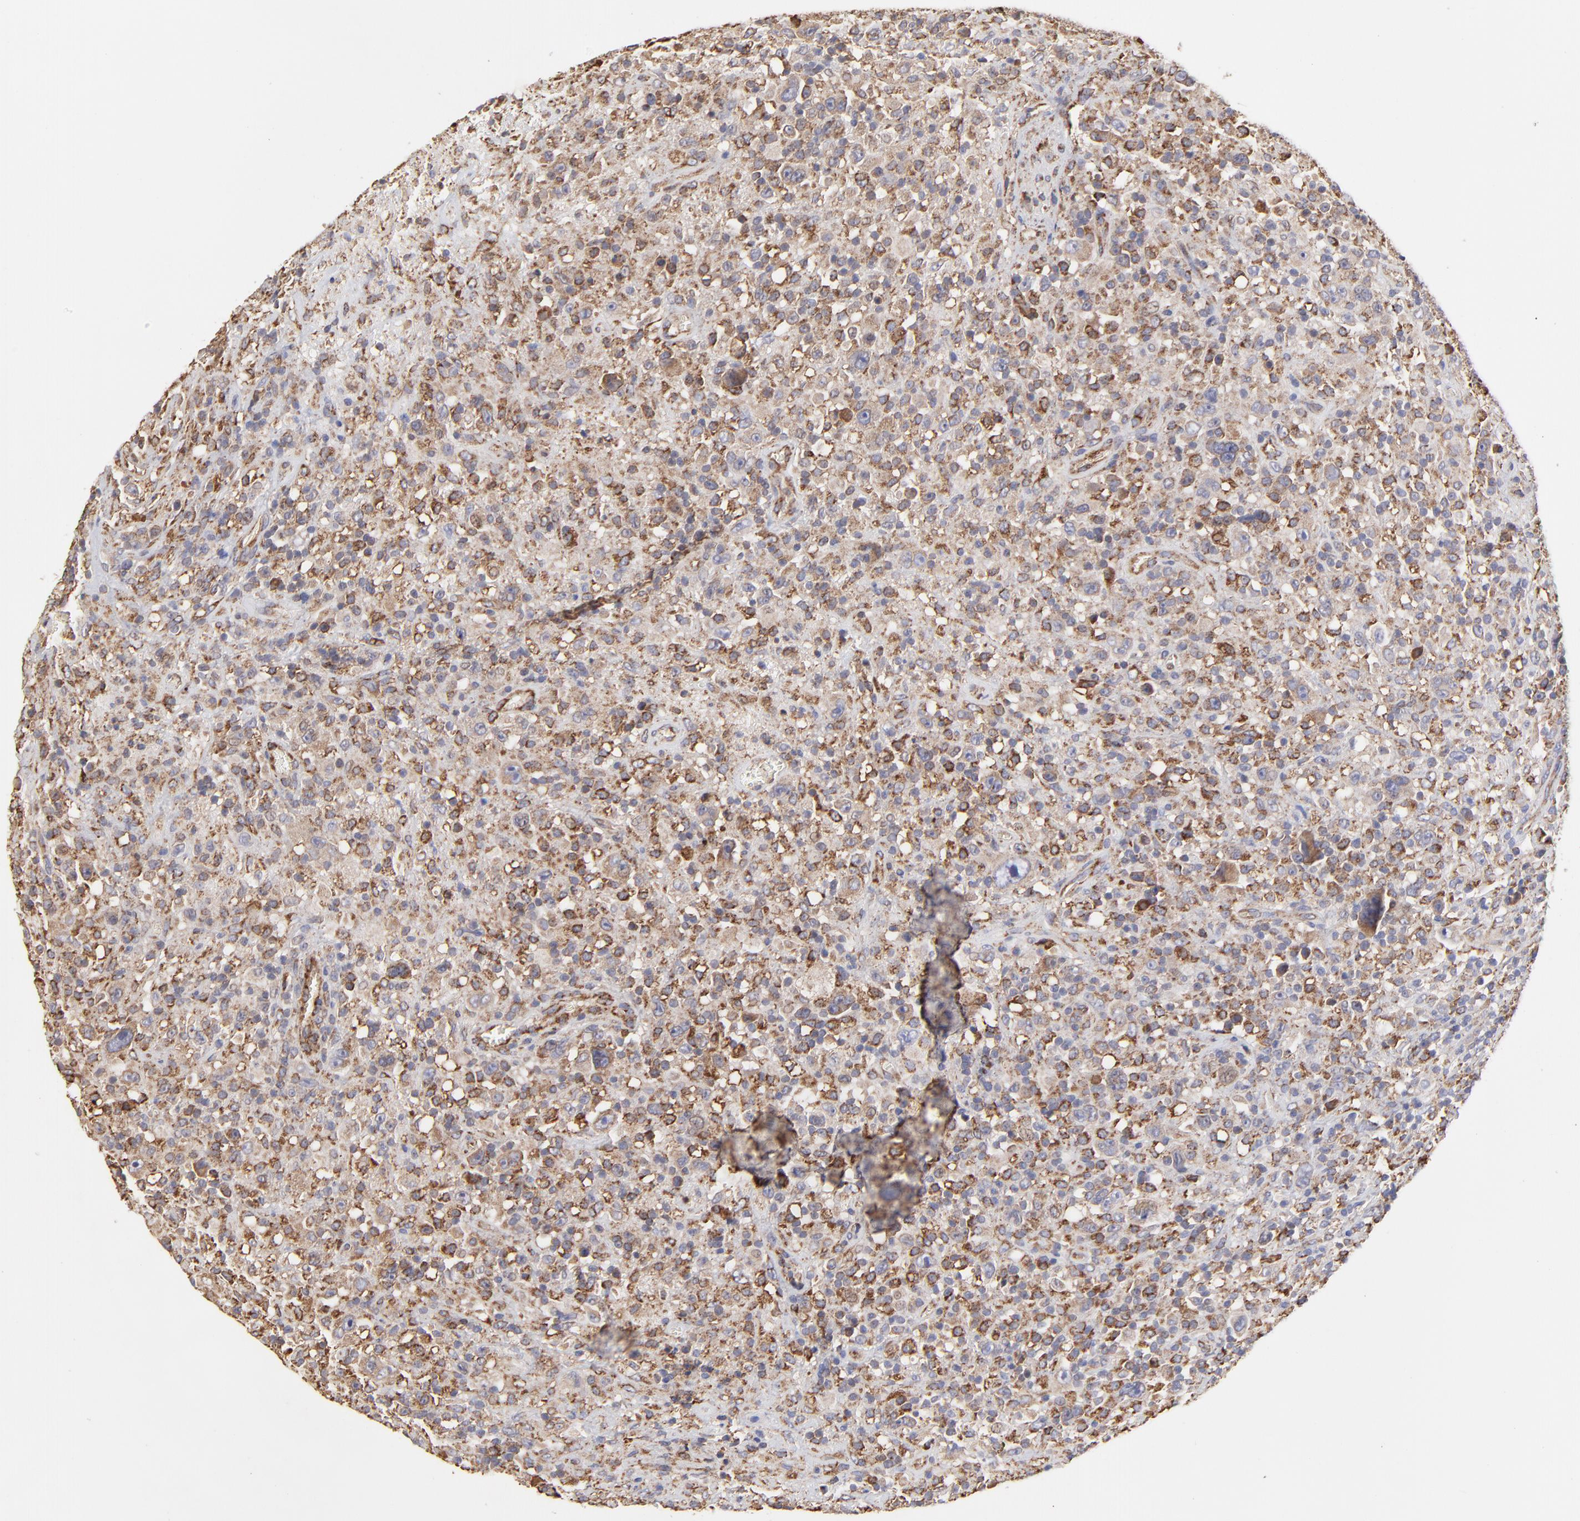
{"staining": {"intensity": "moderate", "quantity": ">75%", "location": "cytoplasmic/membranous"}, "tissue": "lymphoma", "cell_type": "Tumor cells", "image_type": "cancer", "snomed": [{"axis": "morphology", "description": "Hodgkin's disease, NOS"}, {"axis": "topography", "description": "Lymph node"}], "caption": "Tumor cells exhibit medium levels of moderate cytoplasmic/membranous expression in approximately >75% of cells in human Hodgkin's disease.", "gene": "PFKM", "patient": {"sex": "male", "age": 46}}